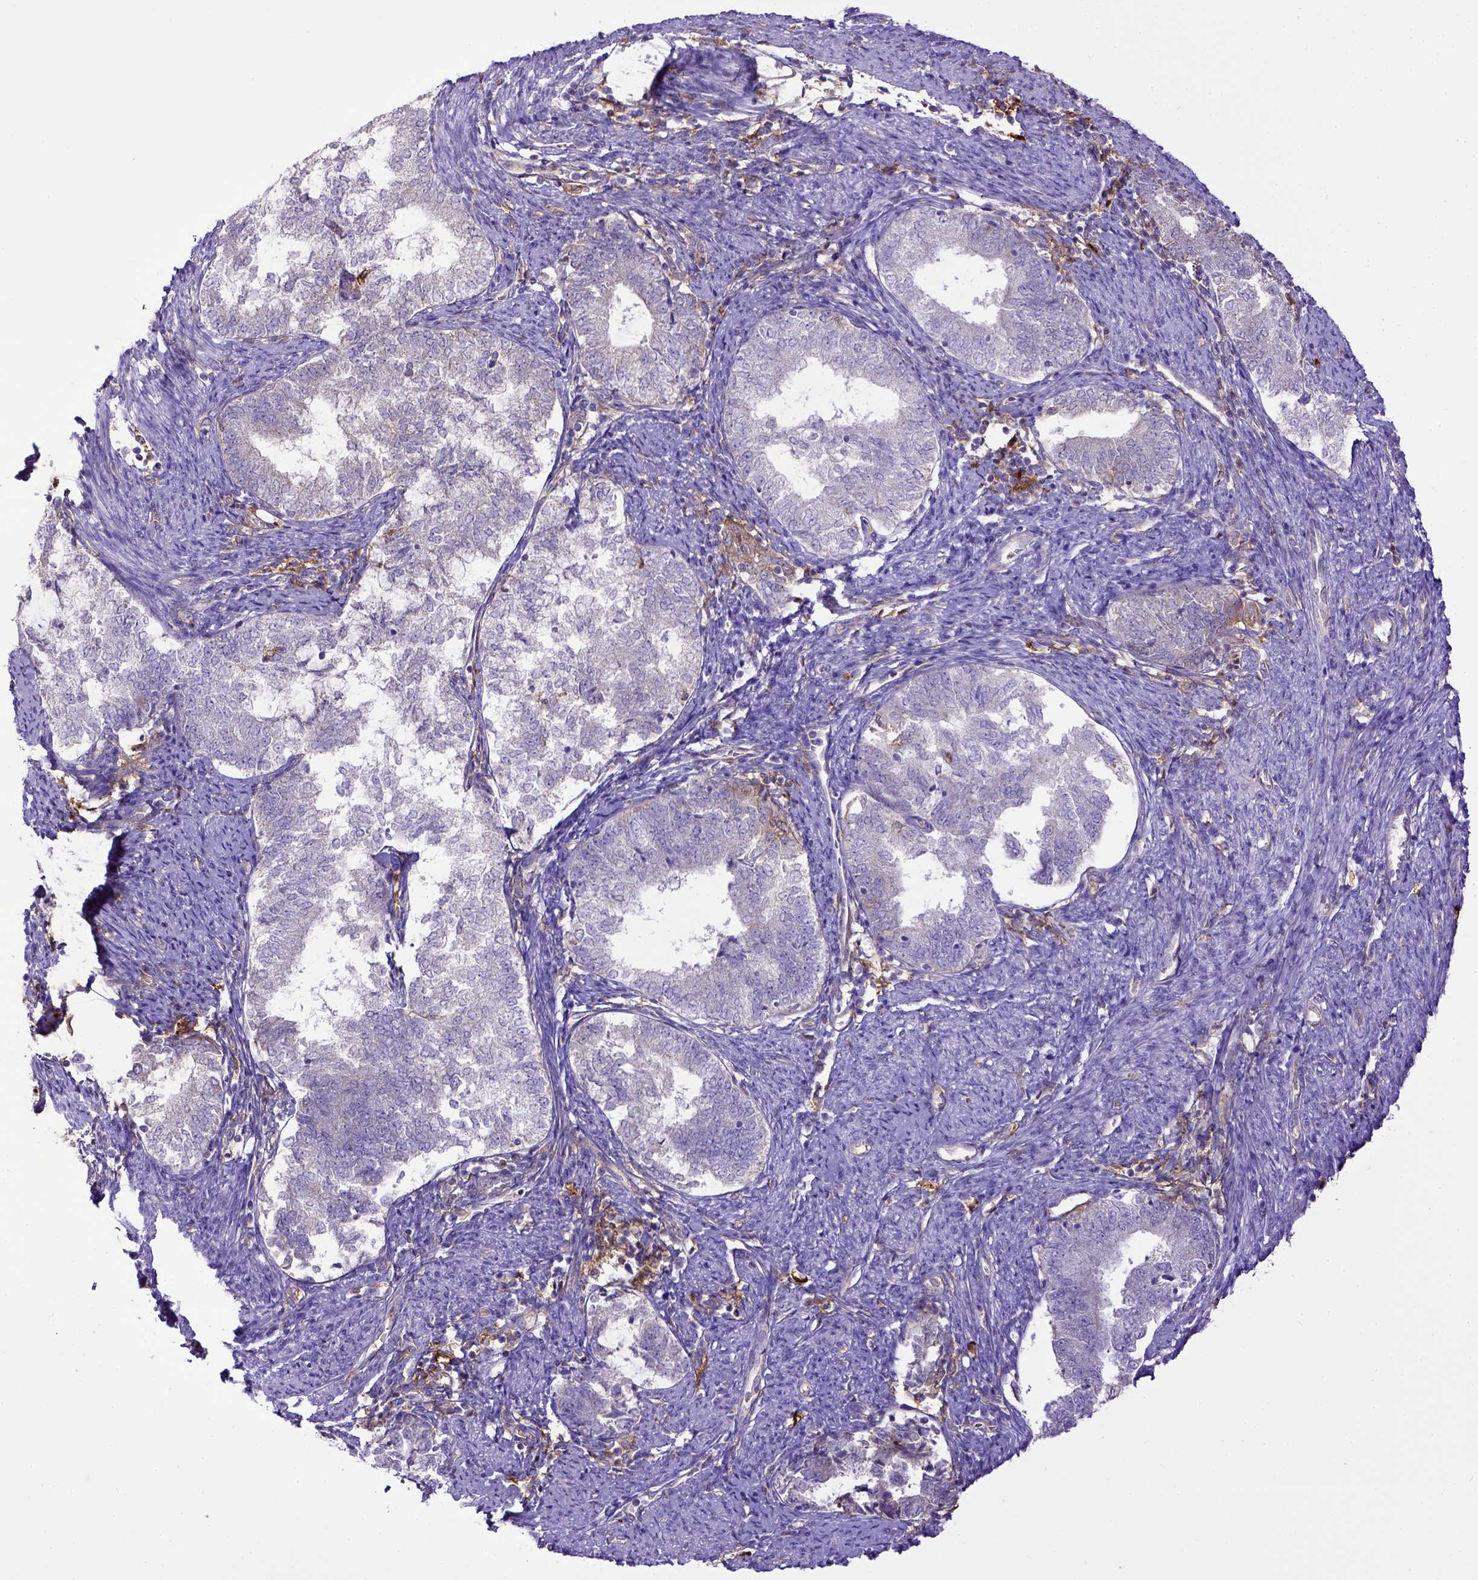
{"staining": {"intensity": "negative", "quantity": "none", "location": "none"}, "tissue": "endometrial cancer", "cell_type": "Tumor cells", "image_type": "cancer", "snomed": [{"axis": "morphology", "description": "Adenocarcinoma, NOS"}, {"axis": "topography", "description": "Endometrium"}], "caption": "Histopathology image shows no protein expression in tumor cells of endometrial adenocarcinoma tissue.", "gene": "CD40", "patient": {"sex": "female", "age": 65}}